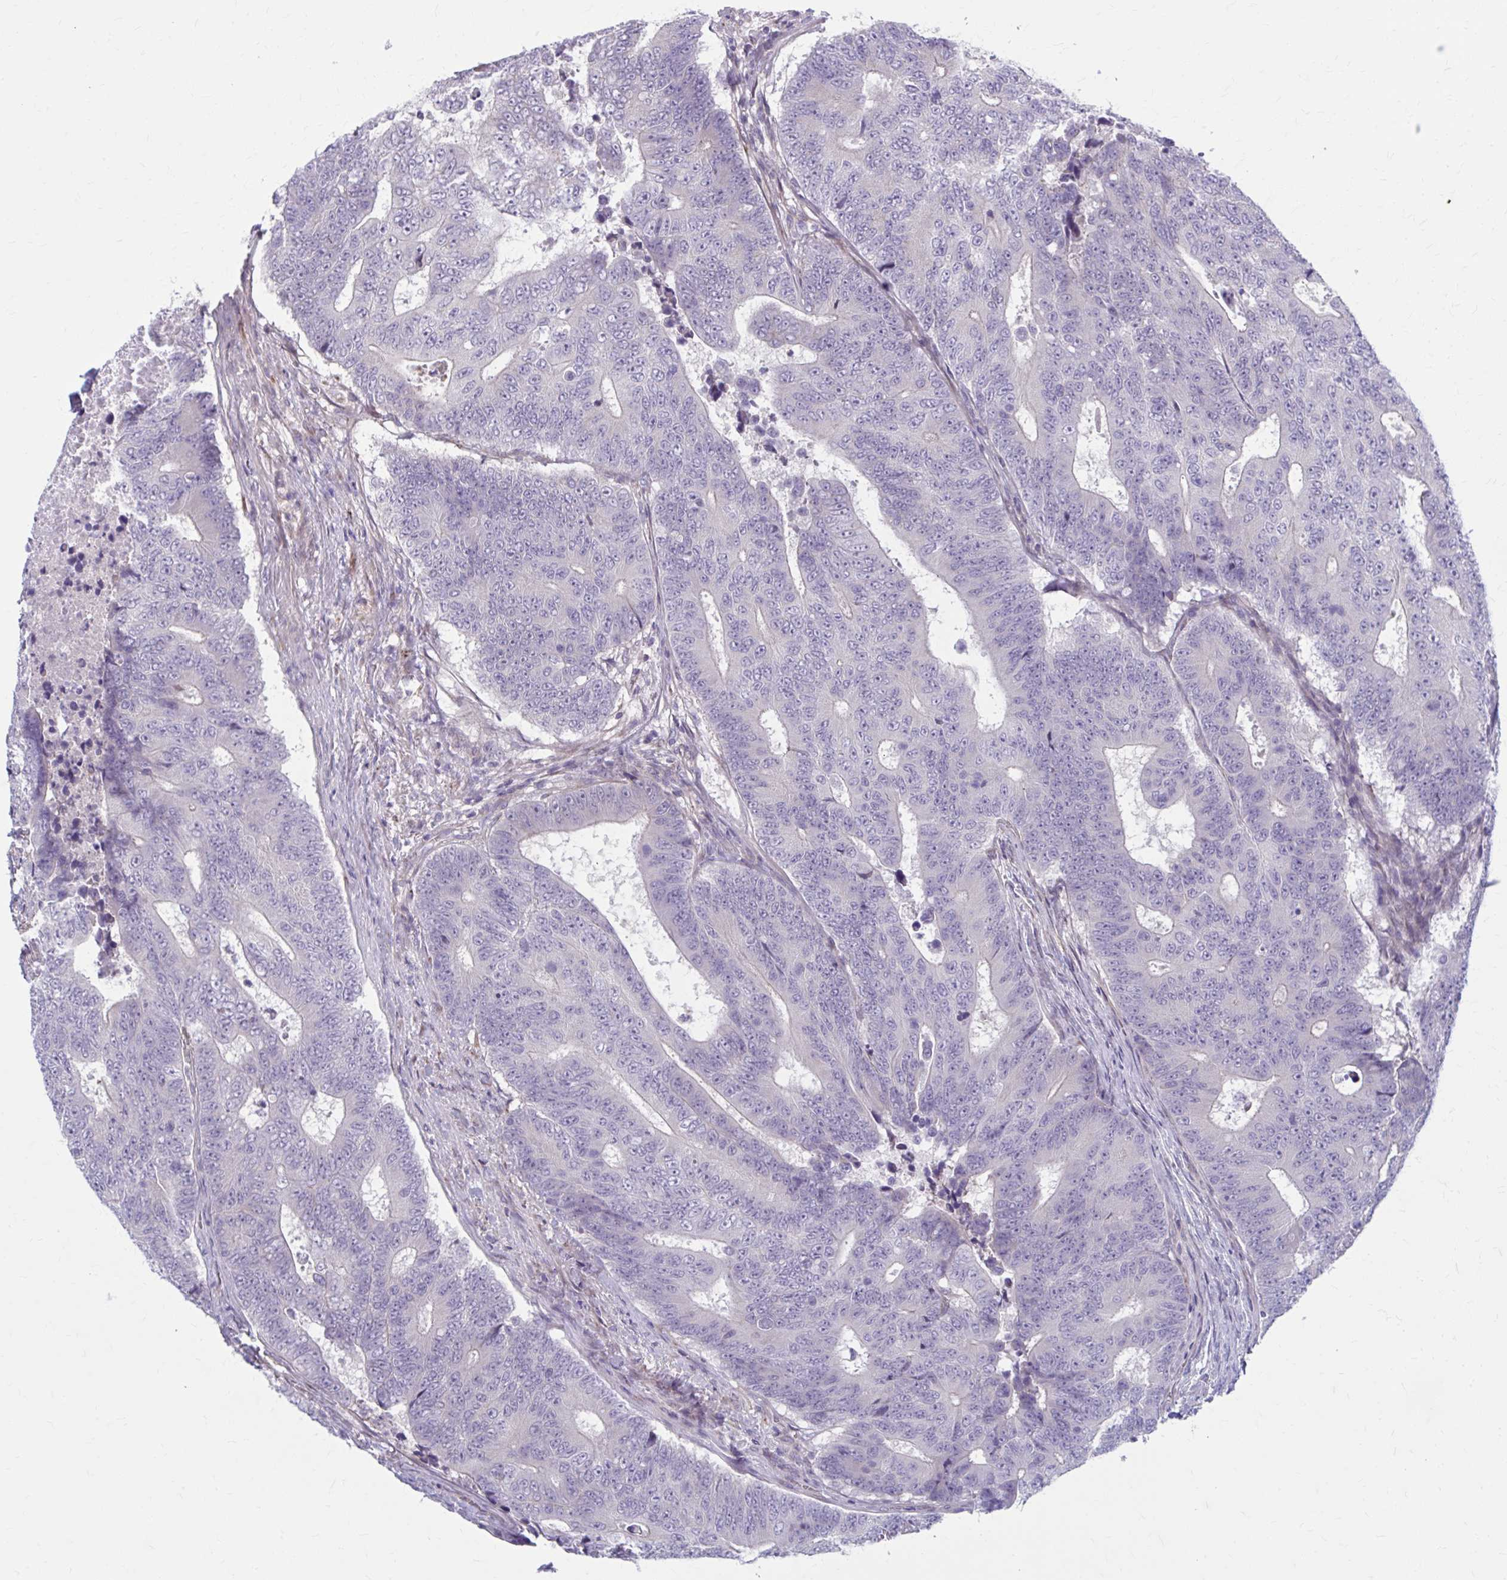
{"staining": {"intensity": "negative", "quantity": "none", "location": "none"}, "tissue": "colorectal cancer", "cell_type": "Tumor cells", "image_type": "cancer", "snomed": [{"axis": "morphology", "description": "Adenocarcinoma, NOS"}, {"axis": "topography", "description": "Colon"}], "caption": "Immunohistochemistry histopathology image of neoplastic tissue: colorectal cancer (adenocarcinoma) stained with DAB (3,3'-diaminobenzidine) demonstrates no significant protein expression in tumor cells.", "gene": "CHST3", "patient": {"sex": "female", "age": 48}}